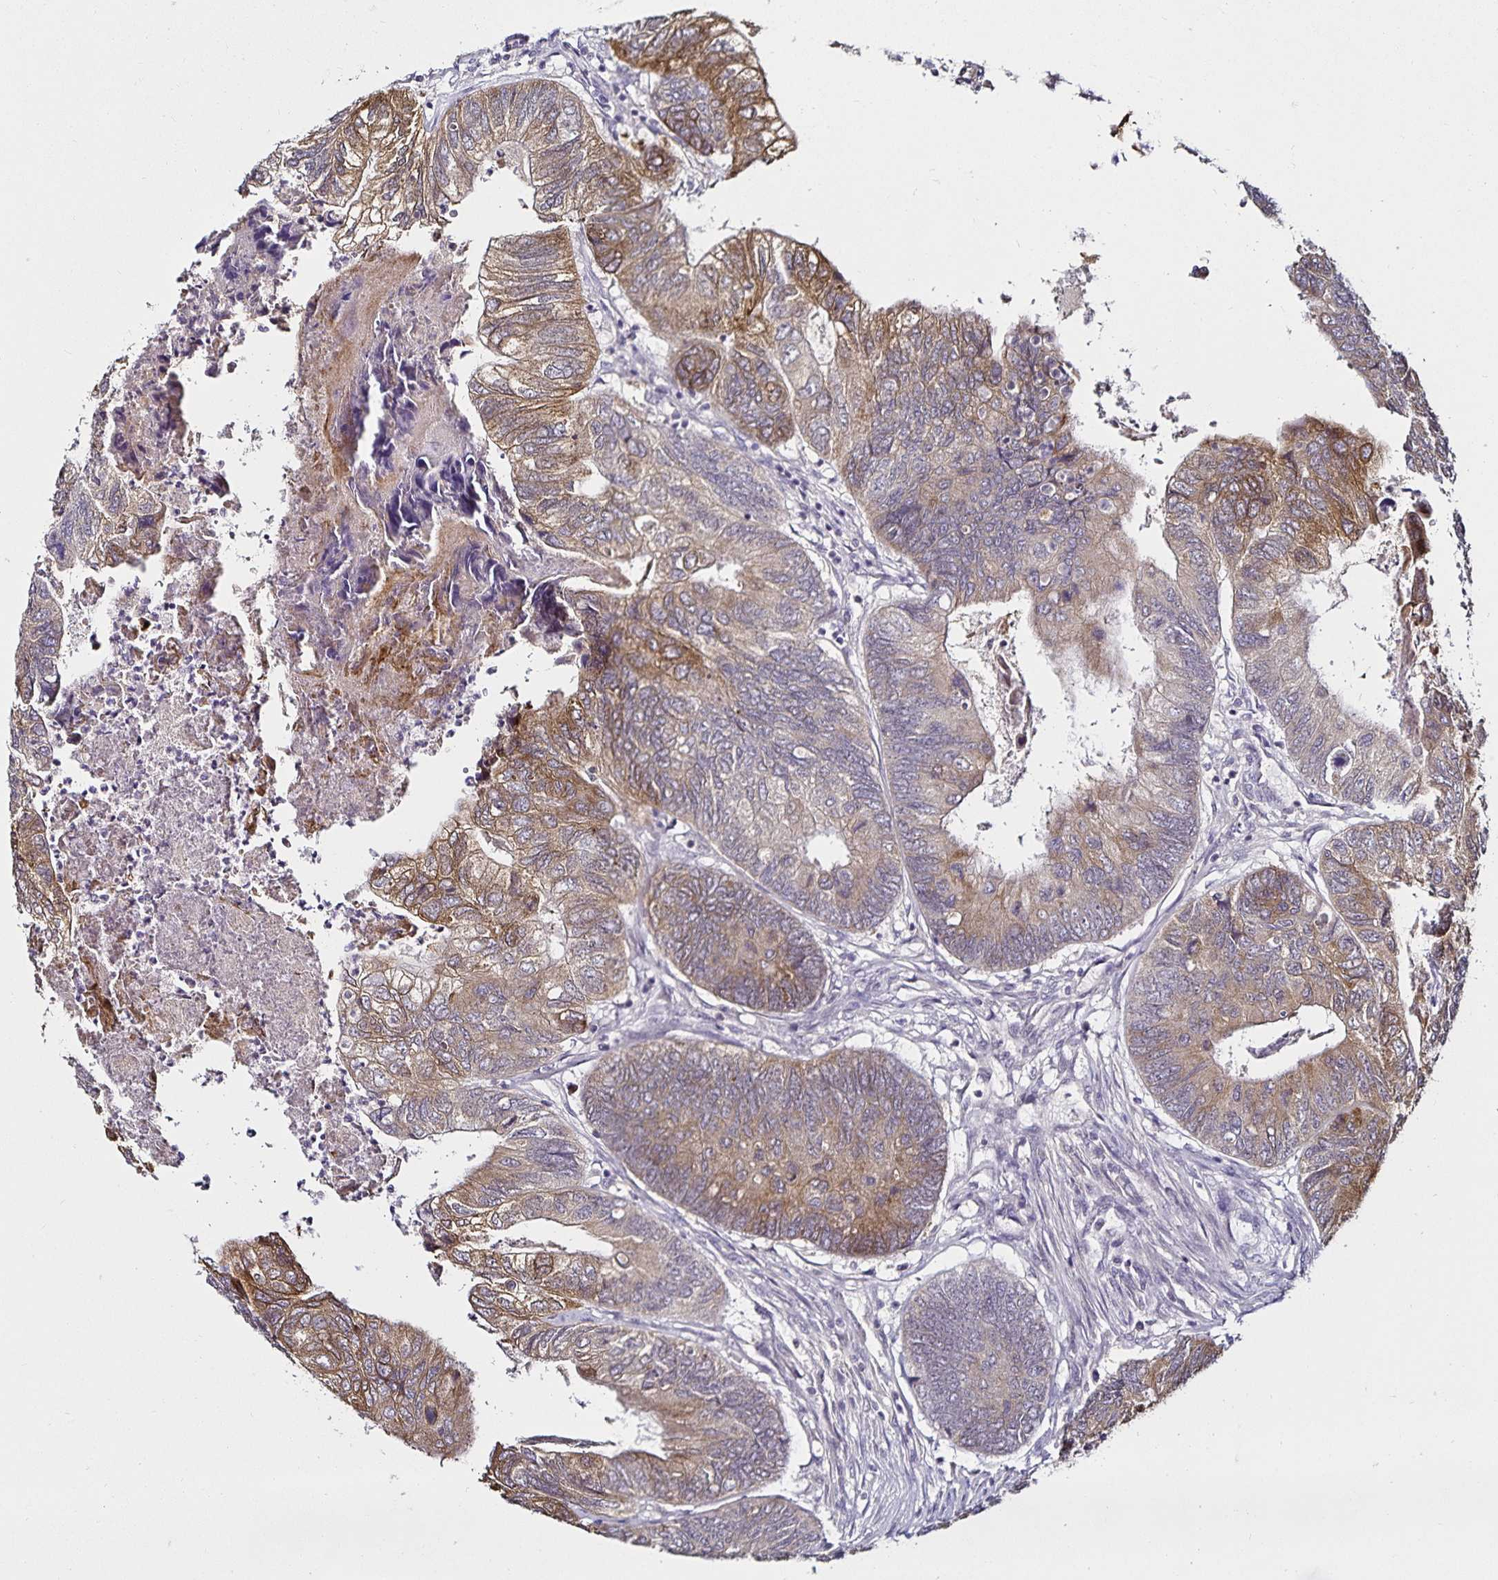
{"staining": {"intensity": "moderate", "quantity": "25%-75%", "location": "cytoplasmic/membranous"}, "tissue": "colorectal cancer", "cell_type": "Tumor cells", "image_type": "cancer", "snomed": [{"axis": "morphology", "description": "Adenocarcinoma, NOS"}, {"axis": "topography", "description": "Colon"}], "caption": "High-power microscopy captured an IHC micrograph of colorectal cancer (adenocarcinoma), revealing moderate cytoplasmic/membranous staining in about 25%-75% of tumor cells.", "gene": "ACSL5", "patient": {"sex": "female", "age": 67}}